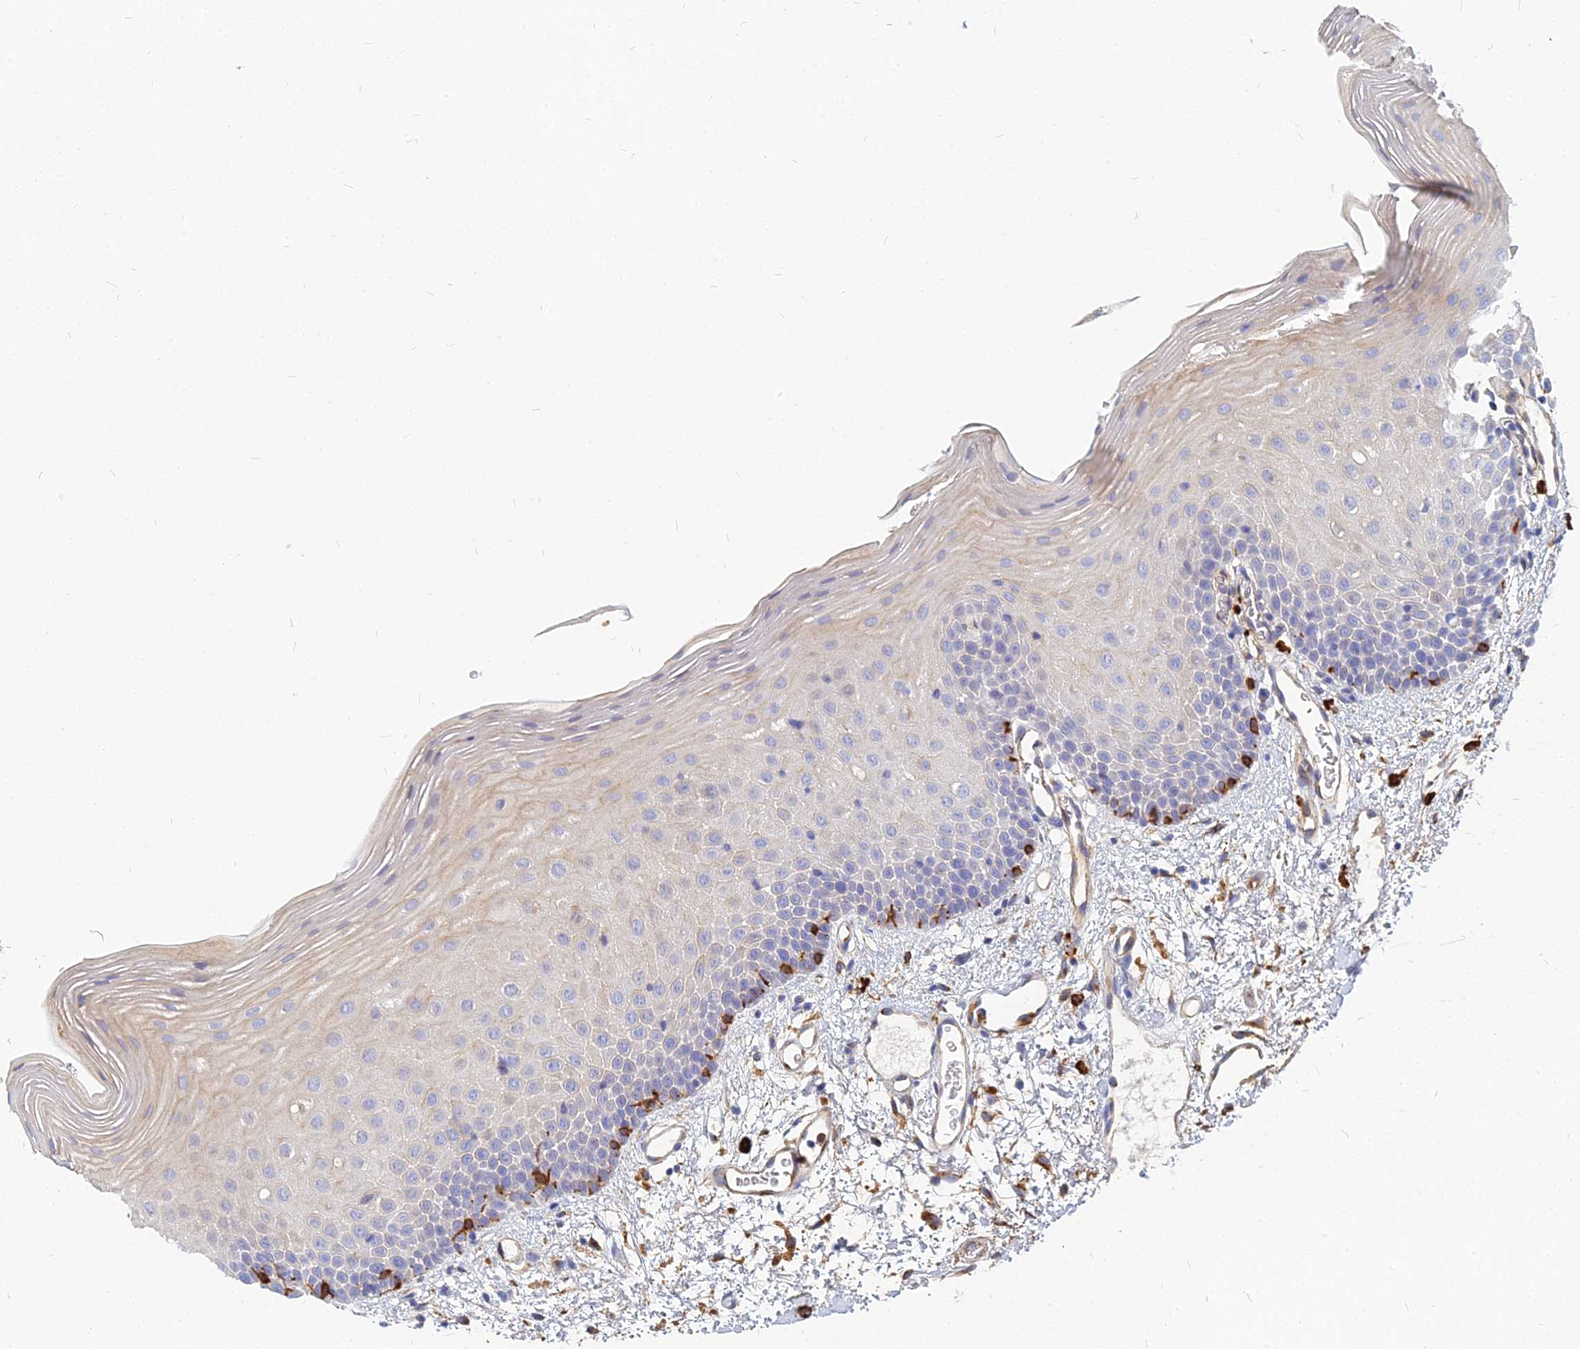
{"staining": {"intensity": "negative", "quantity": "none", "location": "none"}, "tissue": "oral mucosa", "cell_type": "Squamous epithelial cells", "image_type": "normal", "snomed": [{"axis": "morphology", "description": "Normal tissue, NOS"}, {"axis": "topography", "description": "Oral tissue"}], "caption": "The image shows no significant expression in squamous epithelial cells of oral mucosa.", "gene": "VAT1", "patient": {"sex": "female", "age": 70}}